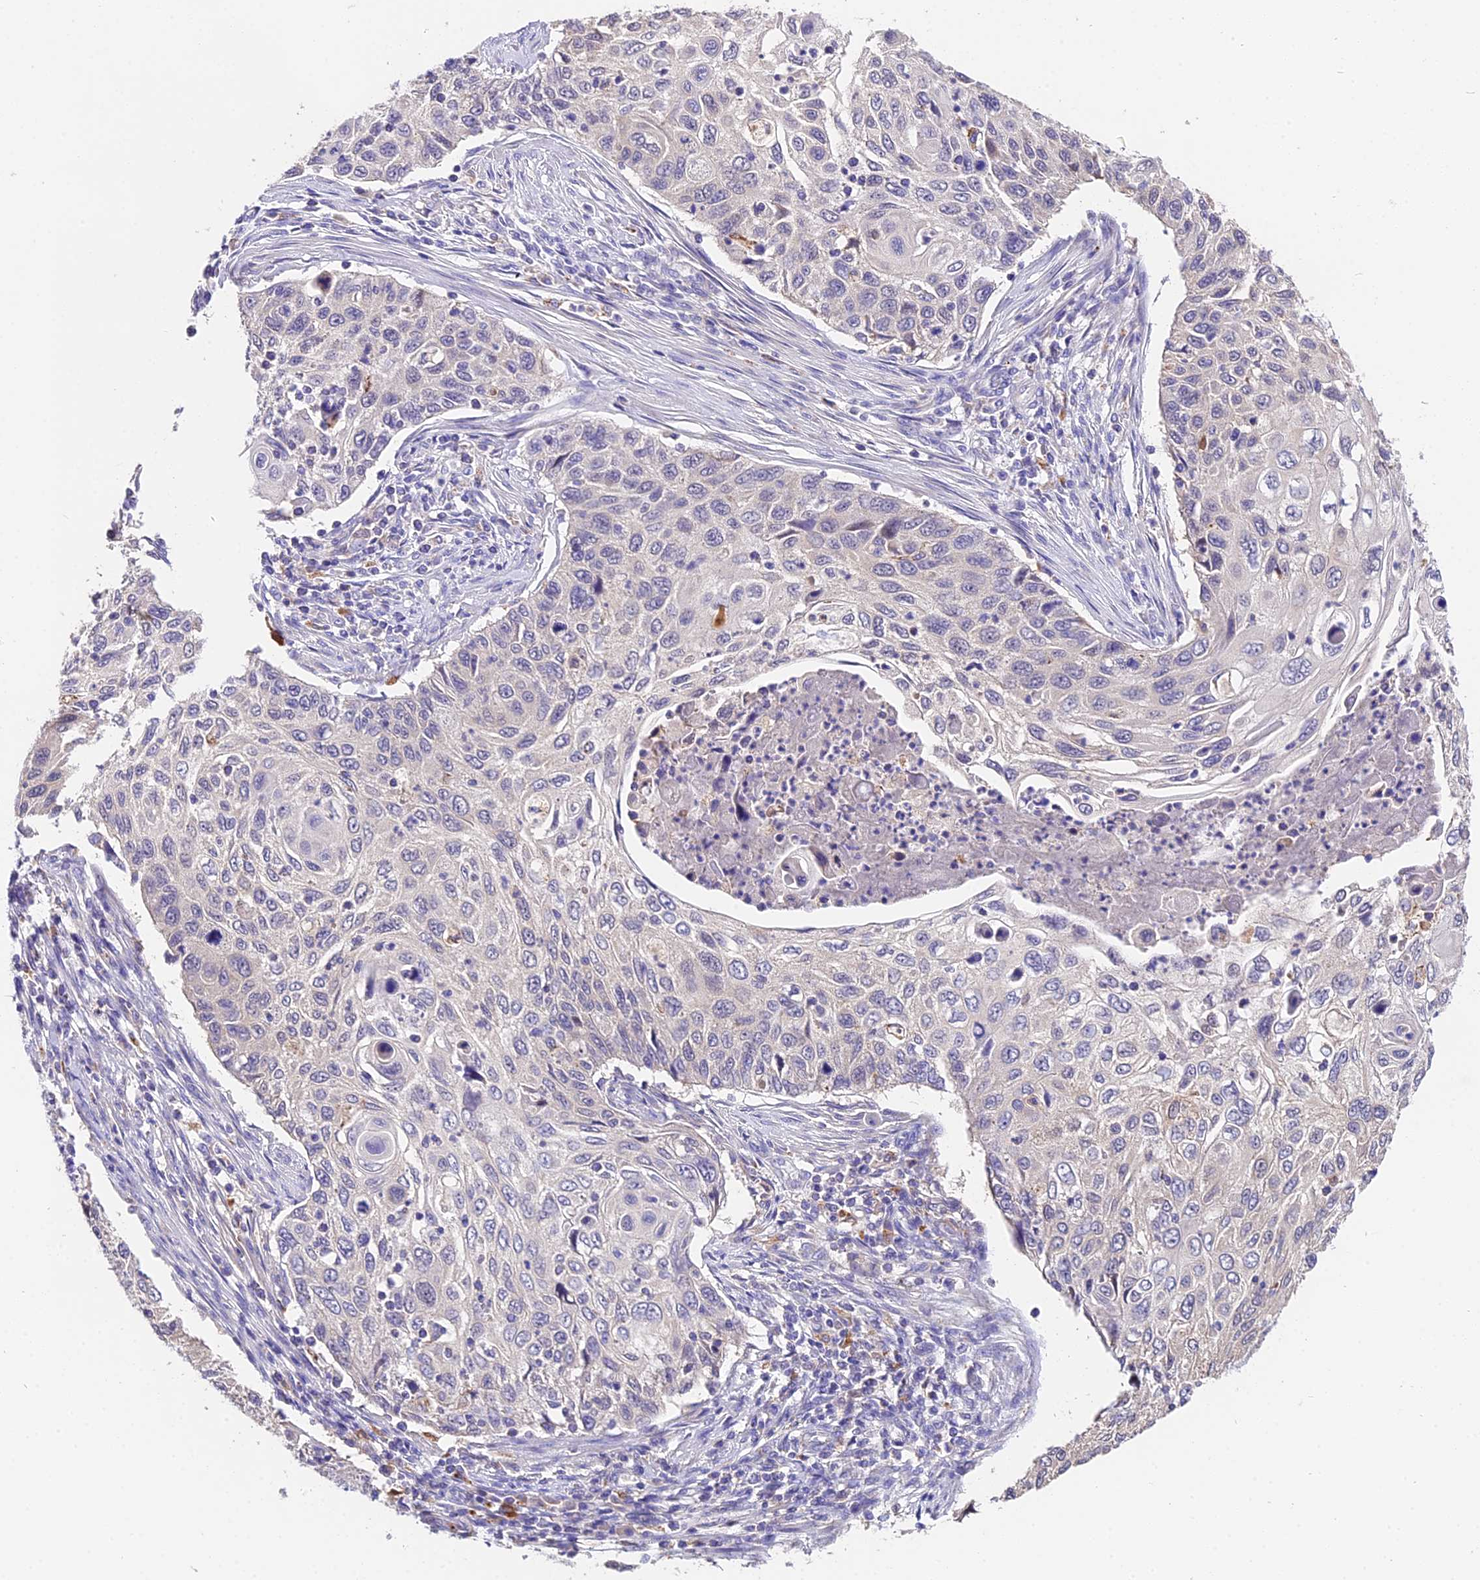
{"staining": {"intensity": "negative", "quantity": "none", "location": "none"}, "tissue": "cervical cancer", "cell_type": "Tumor cells", "image_type": "cancer", "snomed": [{"axis": "morphology", "description": "Squamous cell carcinoma, NOS"}, {"axis": "topography", "description": "Cervix"}], "caption": "IHC photomicrograph of neoplastic tissue: human cervical cancer (squamous cell carcinoma) stained with DAB (3,3'-diaminobenzidine) displays no significant protein expression in tumor cells.", "gene": "LYPD6", "patient": {"sex": "female", "age": 70}}